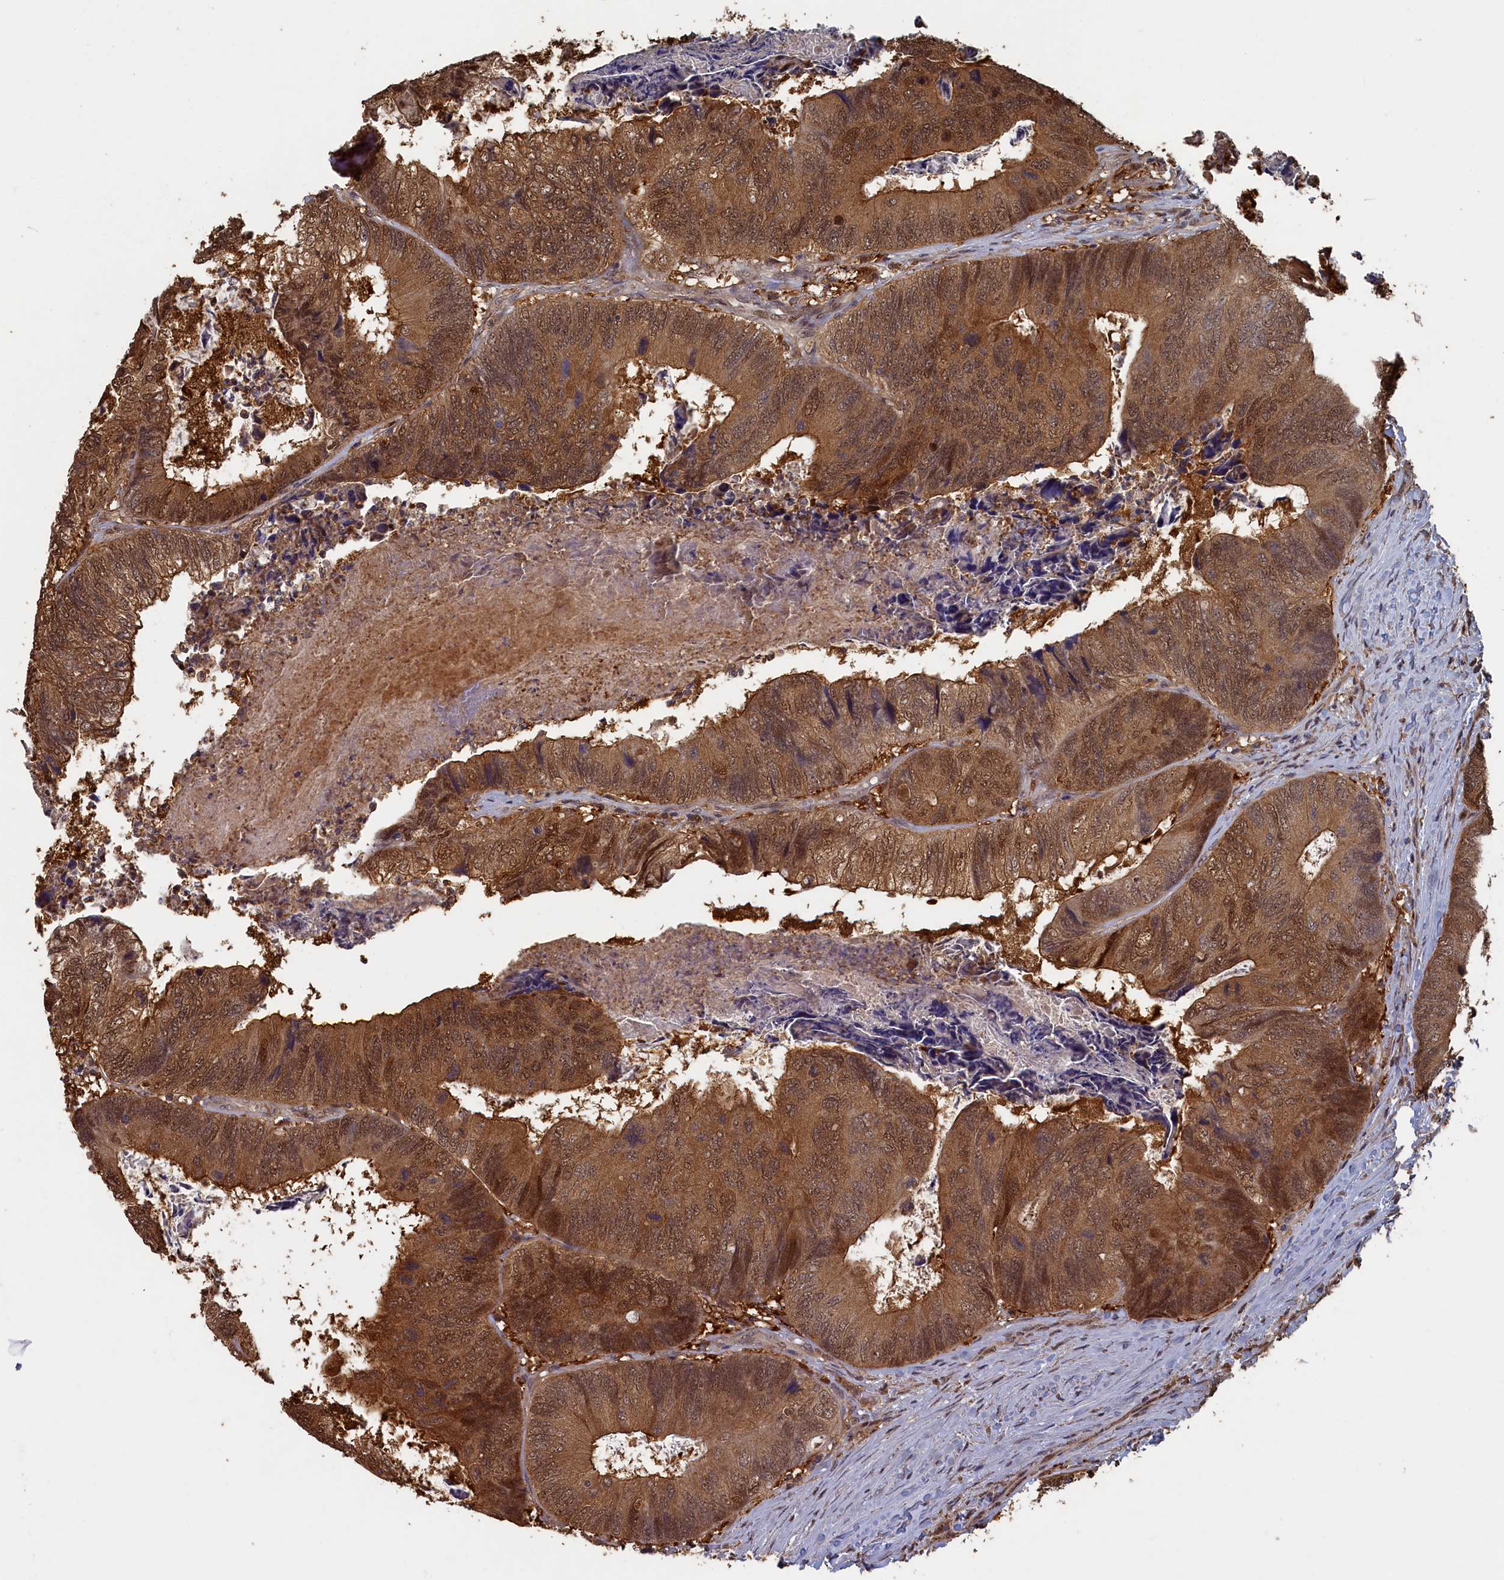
{"staining": {"intensity": "strong", "quantity": ">75%", "location": "cytoplasmic/membranous,nuclear"}, "tissue": "colorectal cancer", "cell_type": "Tumor cells", "image_type": "cancer", "snomed": [{"axis": "morphology", "description": "Adenocarcinoma, NOS"}, {"axis": "topography", "description": "Colon"}], "caption": "Protein staining exhibits strong cytoplasmic/membranous and nuclear staining in about >75% of tumor cells in colorectal adenocarcinoma.", "gene": "UCHL3", "patient": {"sex": "female", "age": 67}}